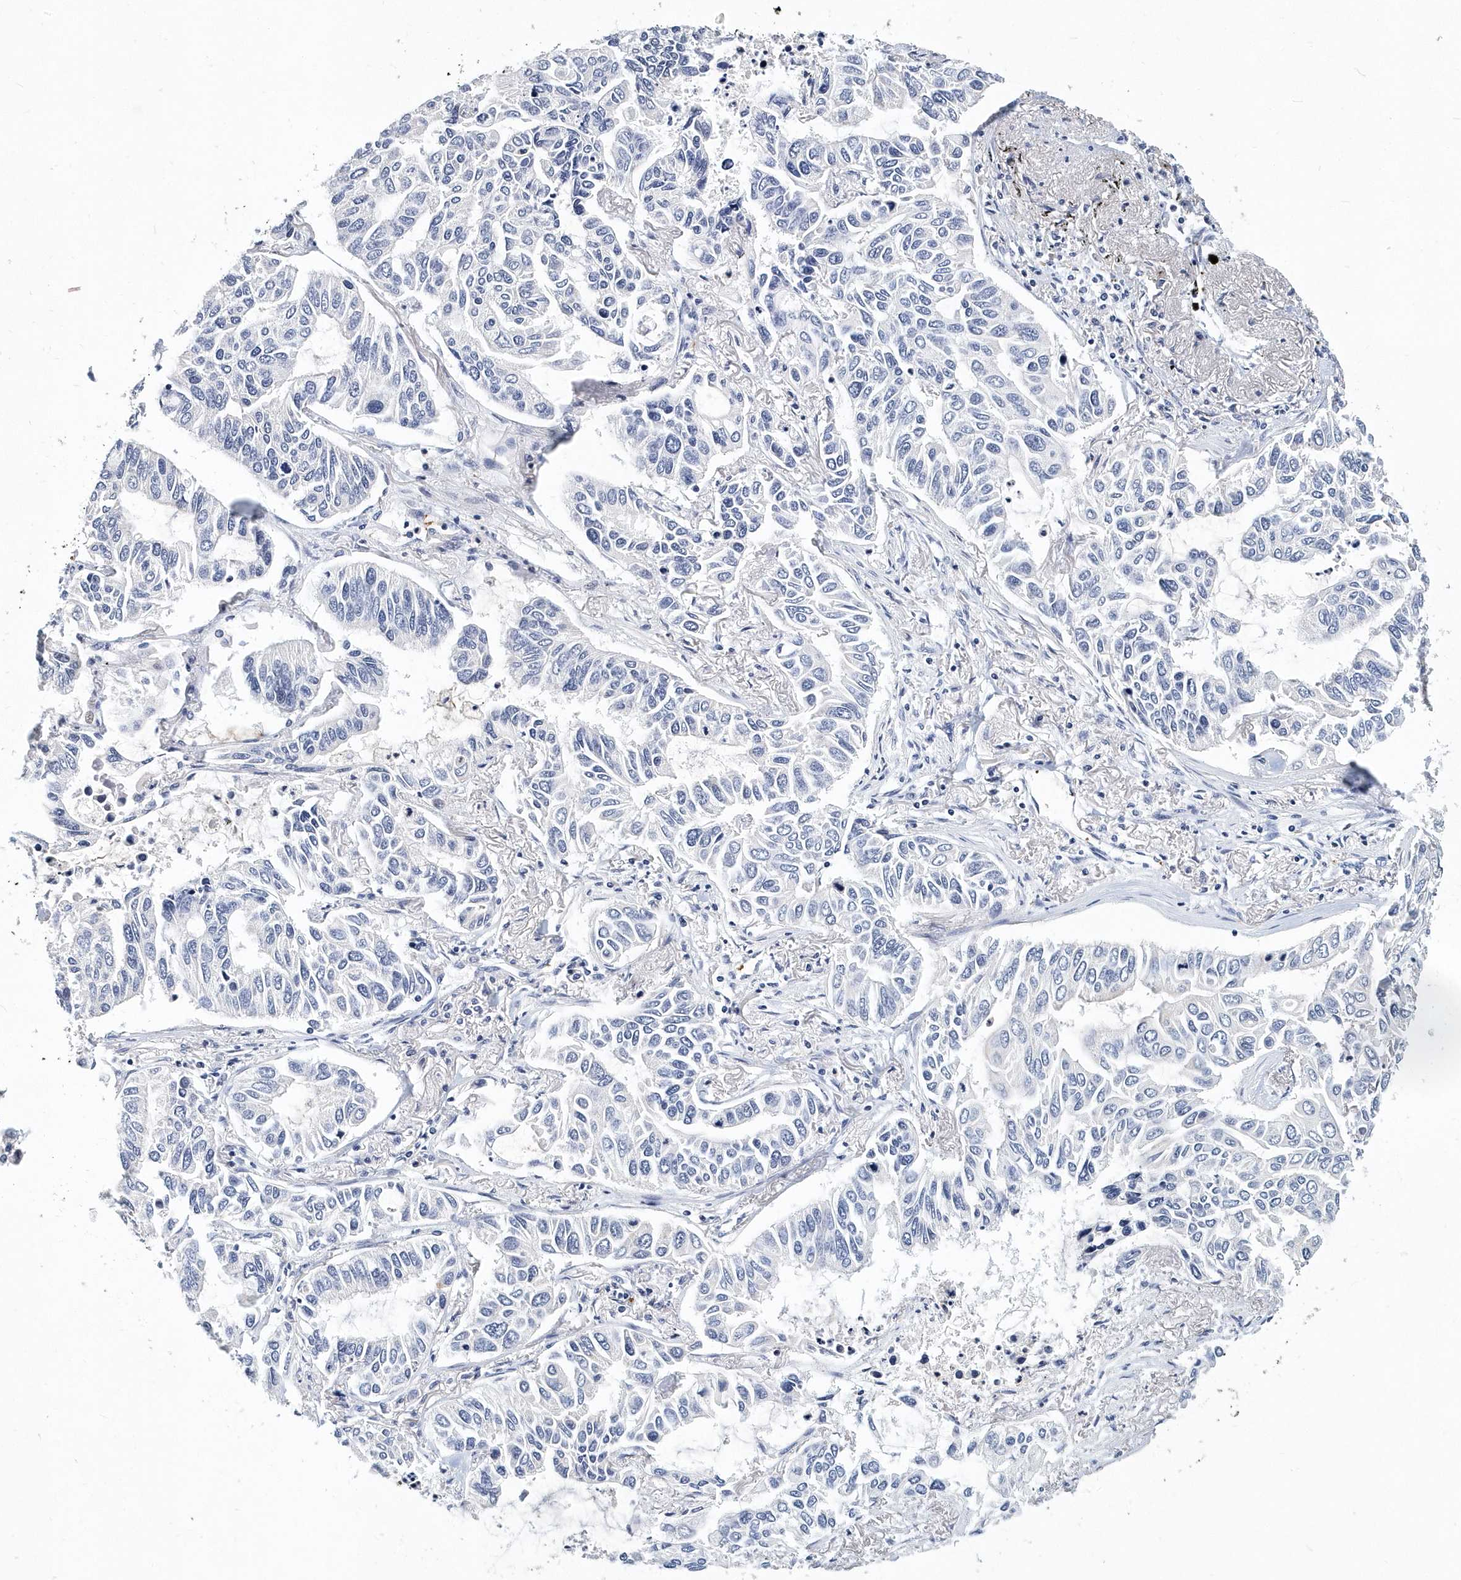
{"staining": {"intensity": "negative", "quantity": "none", "location": "none"}, "tissue": "lung cancer", "cell_type": "Tumor cells", "image_type": "cancer", "snomed": [{"axis": "morphology", "description": "Adenocarcinoma, NOS"}, {"axis": "topography", "description": "Lung"}], "caption": "DAB (3,3'-diaminobenzidine) immunohistochemical staining of human lung cancer (adenocarcinoma) displays no significant positivity in tumor cells.", "gene": "ITGA2B", "patient": {"sex": "male", "age": 64}}